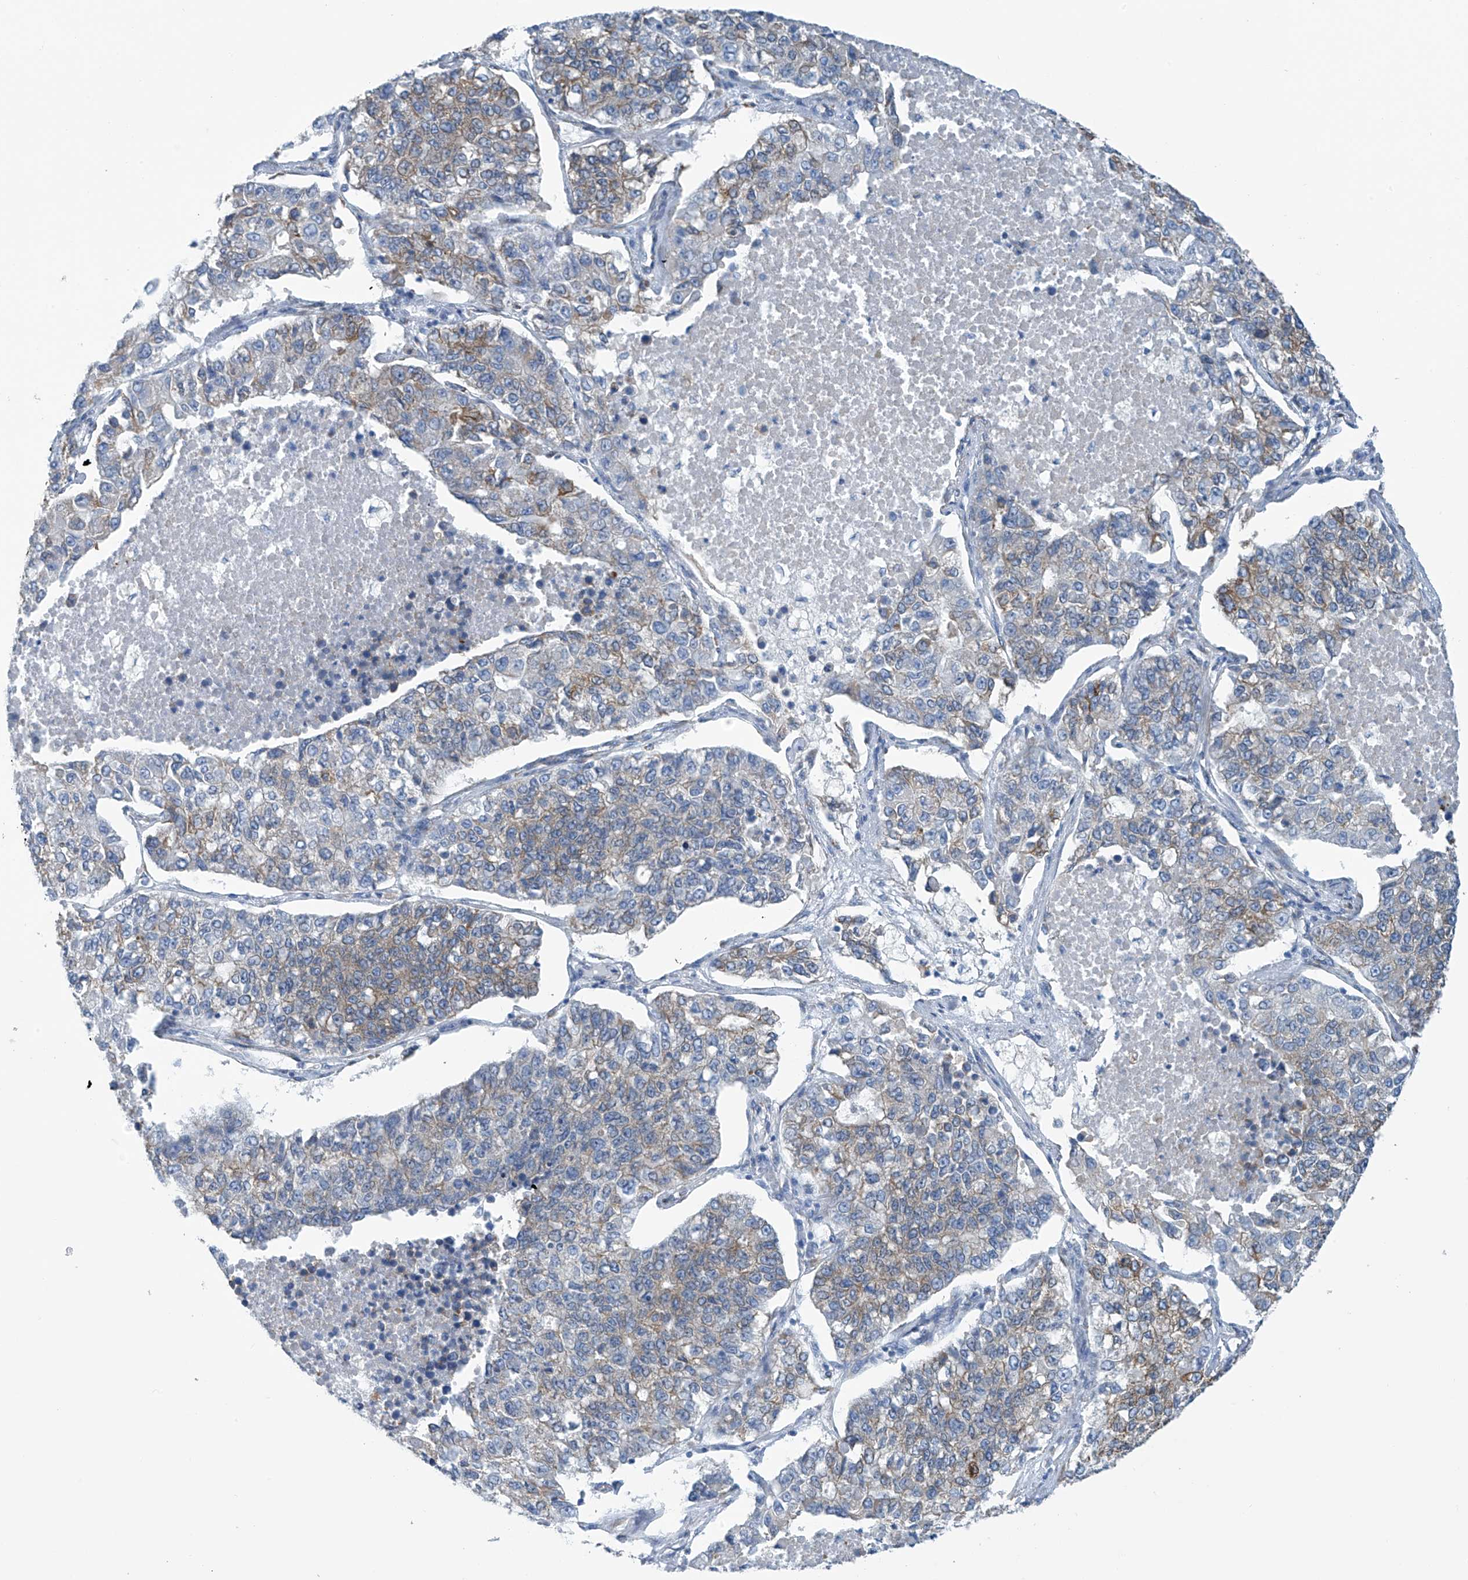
{"staining": {"intensity": "moderate", "quantity": "<25%", "location": "cytoplasmic/membranous"}, "tissue": "lung cancer", "cell_type": "Tumor cells", "image_type": "cancer", "snomed": [{"axis": "morphology", "description": "Adenocarcinoma, NOS"}, {"axis": "topography", "description": "Lung"}], "caption": "High-magnification brightfield microscopy of lung cancer (adenocarcinoma) stained with DAB (brown) and counterstained with hematoxylin (blue). tumor cells exhibit moderate cytoplasmic/membranous positivity is identified in about<25% of cells.", "gene": "RCN2", "patient": {"sex": "male", "age": 49}}